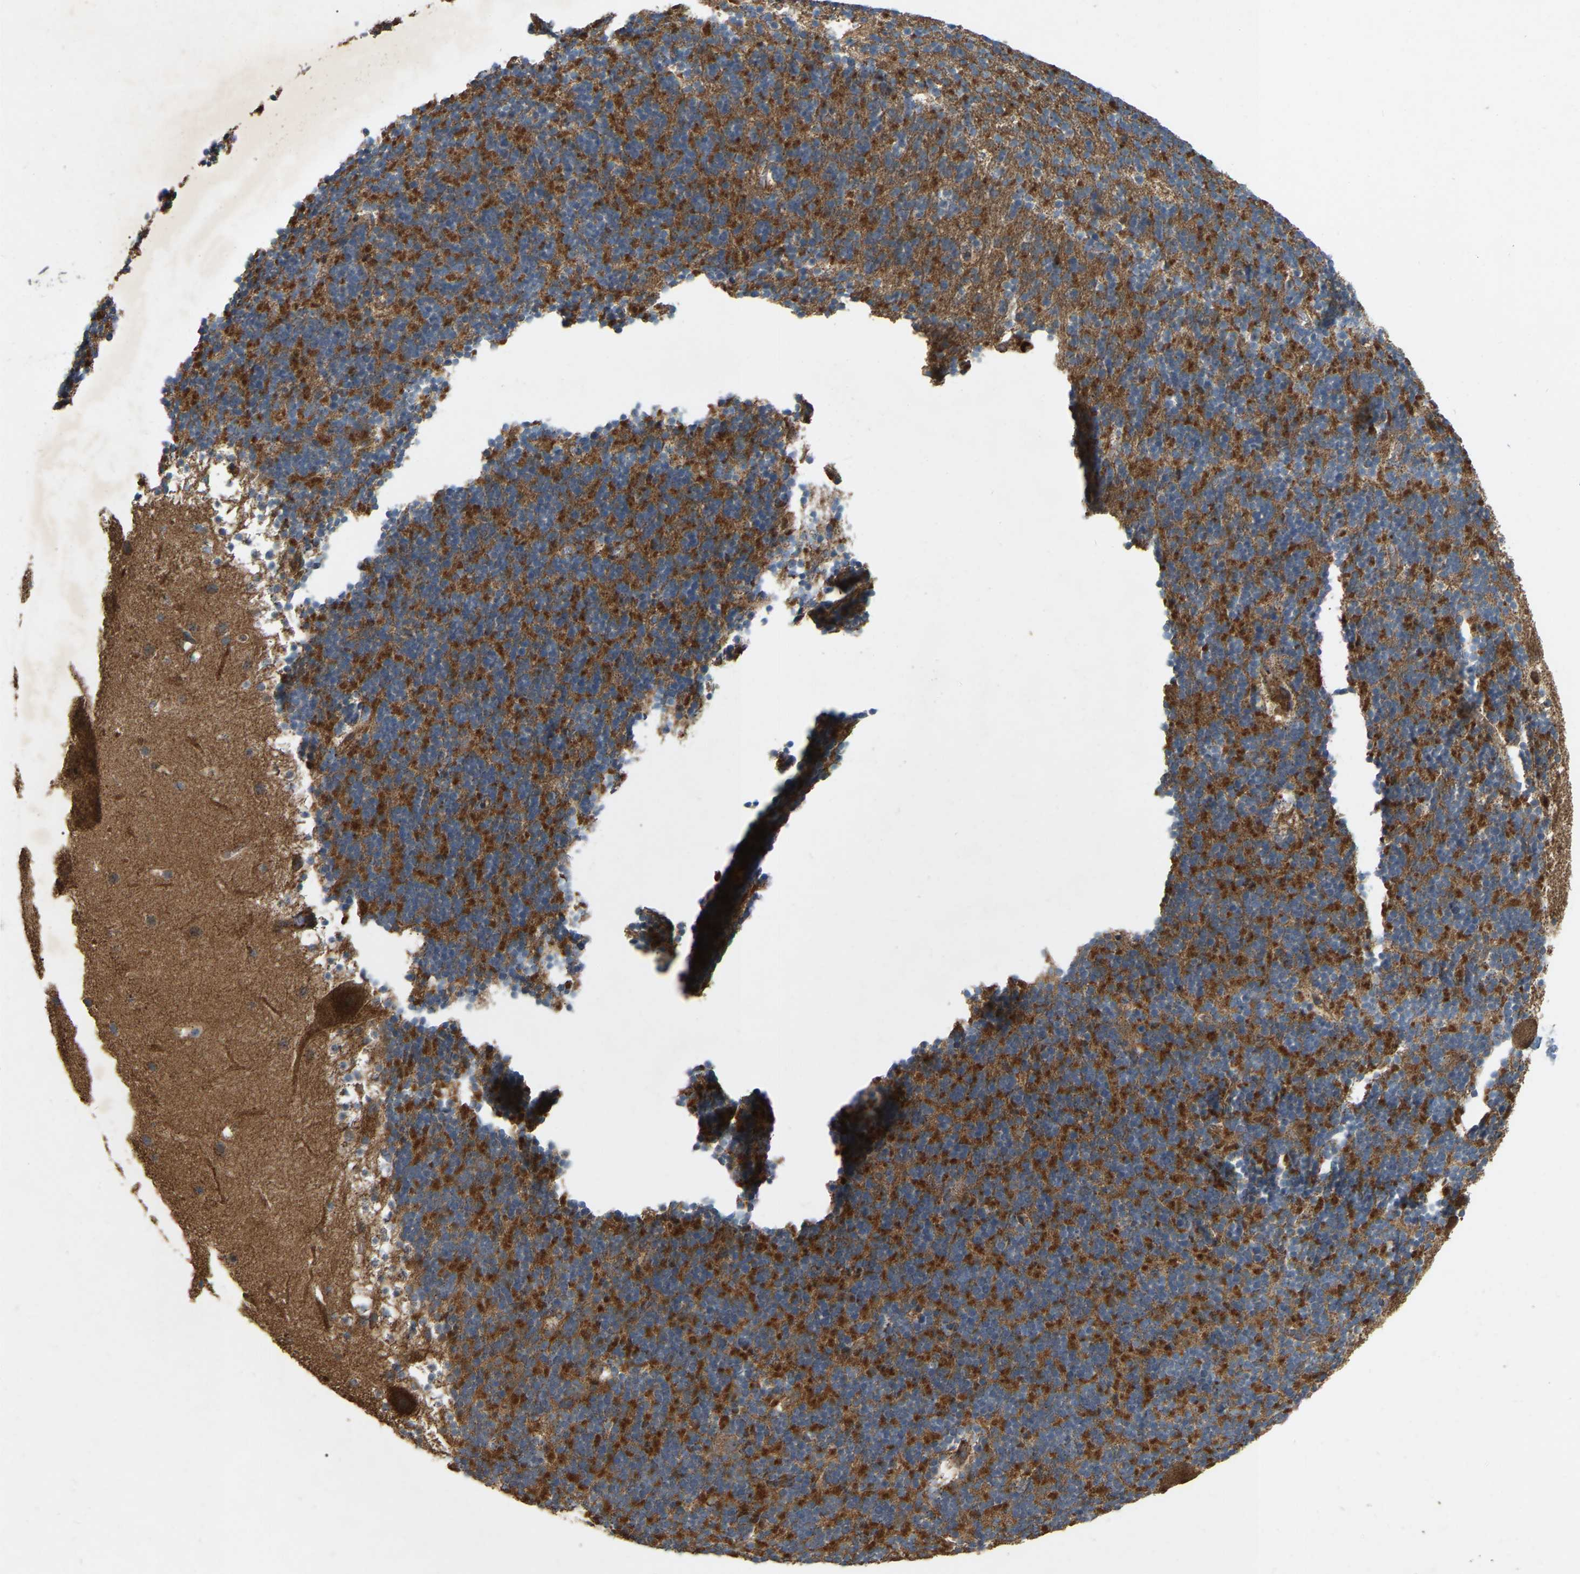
{"staining": {"intensity": "strong", "quantity": "25%-75%", "location": "cytoplasmic/membranous"}, "tissue": "cerebellum", "cell_type": "Cells in granular layer", "image_type": "normal", "snomed": [{"axis": "morphology", "description": "Normal tissue, NOS"}, {"axis": "topography", "description": "Cerebellum"}], "caption": "Benign cerebellum demonstrates strong cytoplasmic/membranous expression in approximately 25%-75% of cells in granular layer, visualized by immunohistochemistry.", "gene": "SAMD9L", "patient": {"sex": "male", "age": 45}}